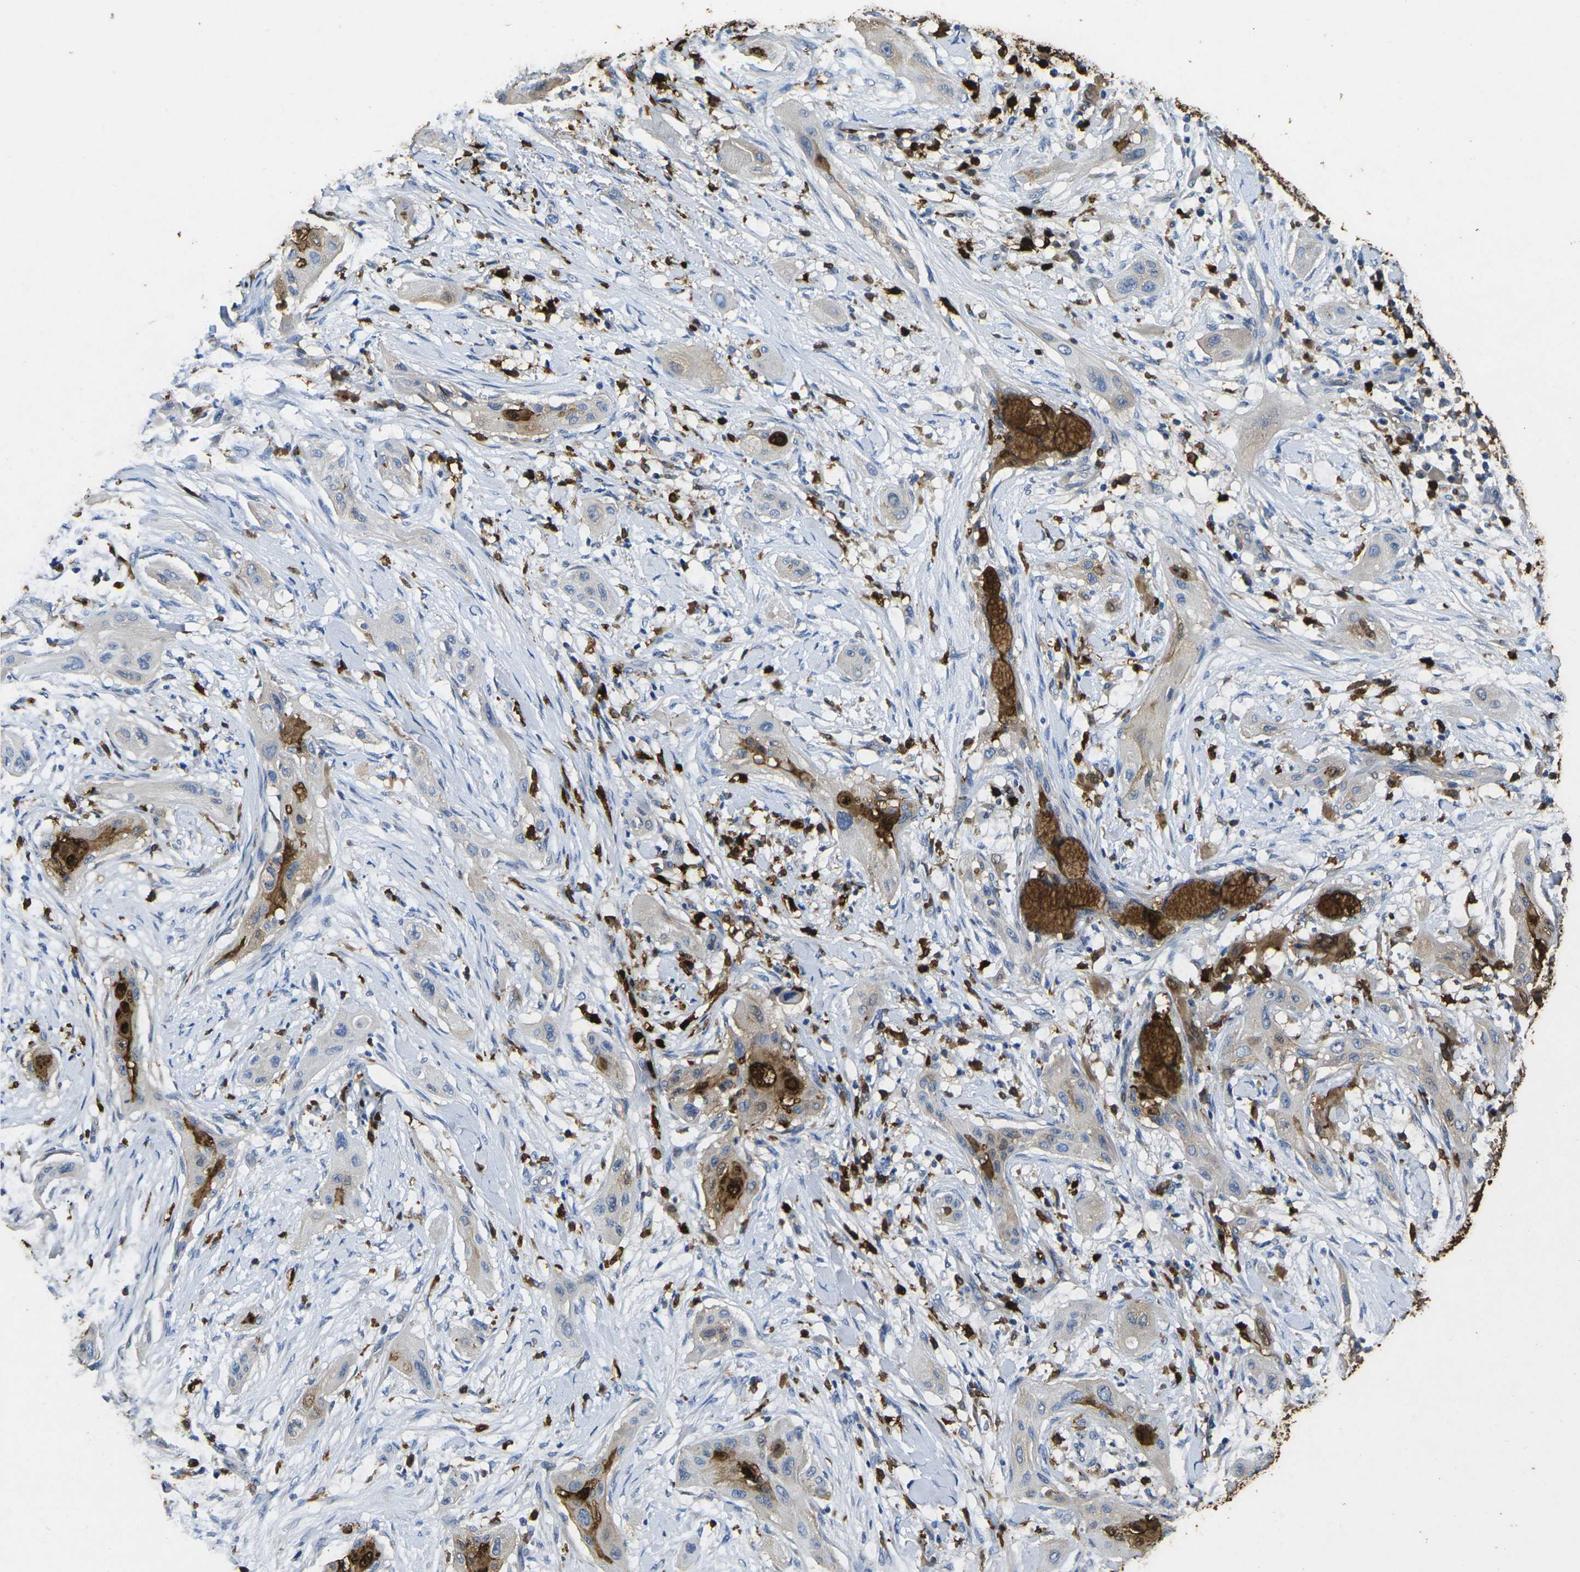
{"staining": {"intensity": "strong", "quantity": "25%-75%", "location": "cytoplasmic/membranous,nuclear"}, "tissue": "lung cancer", "cell_type": "Tumor cells", "image_type": "cancer", "snomed": [{"axis": "morphology", "description": "Squamous cell carcinoma, NOS"}, {"axis": "topography", "description": "Lung"}], "caption": "A high amount of strong cytoplasmic/membranous and nuclear positivity is appreciated in approximately 25%-75% of tumor cells in lung cancer tissue. The protein of interest is shown in brown color, while the nuclei are stained blue.", "gene": "S100A9", "patient": {"sex": "female", "age": 47}}